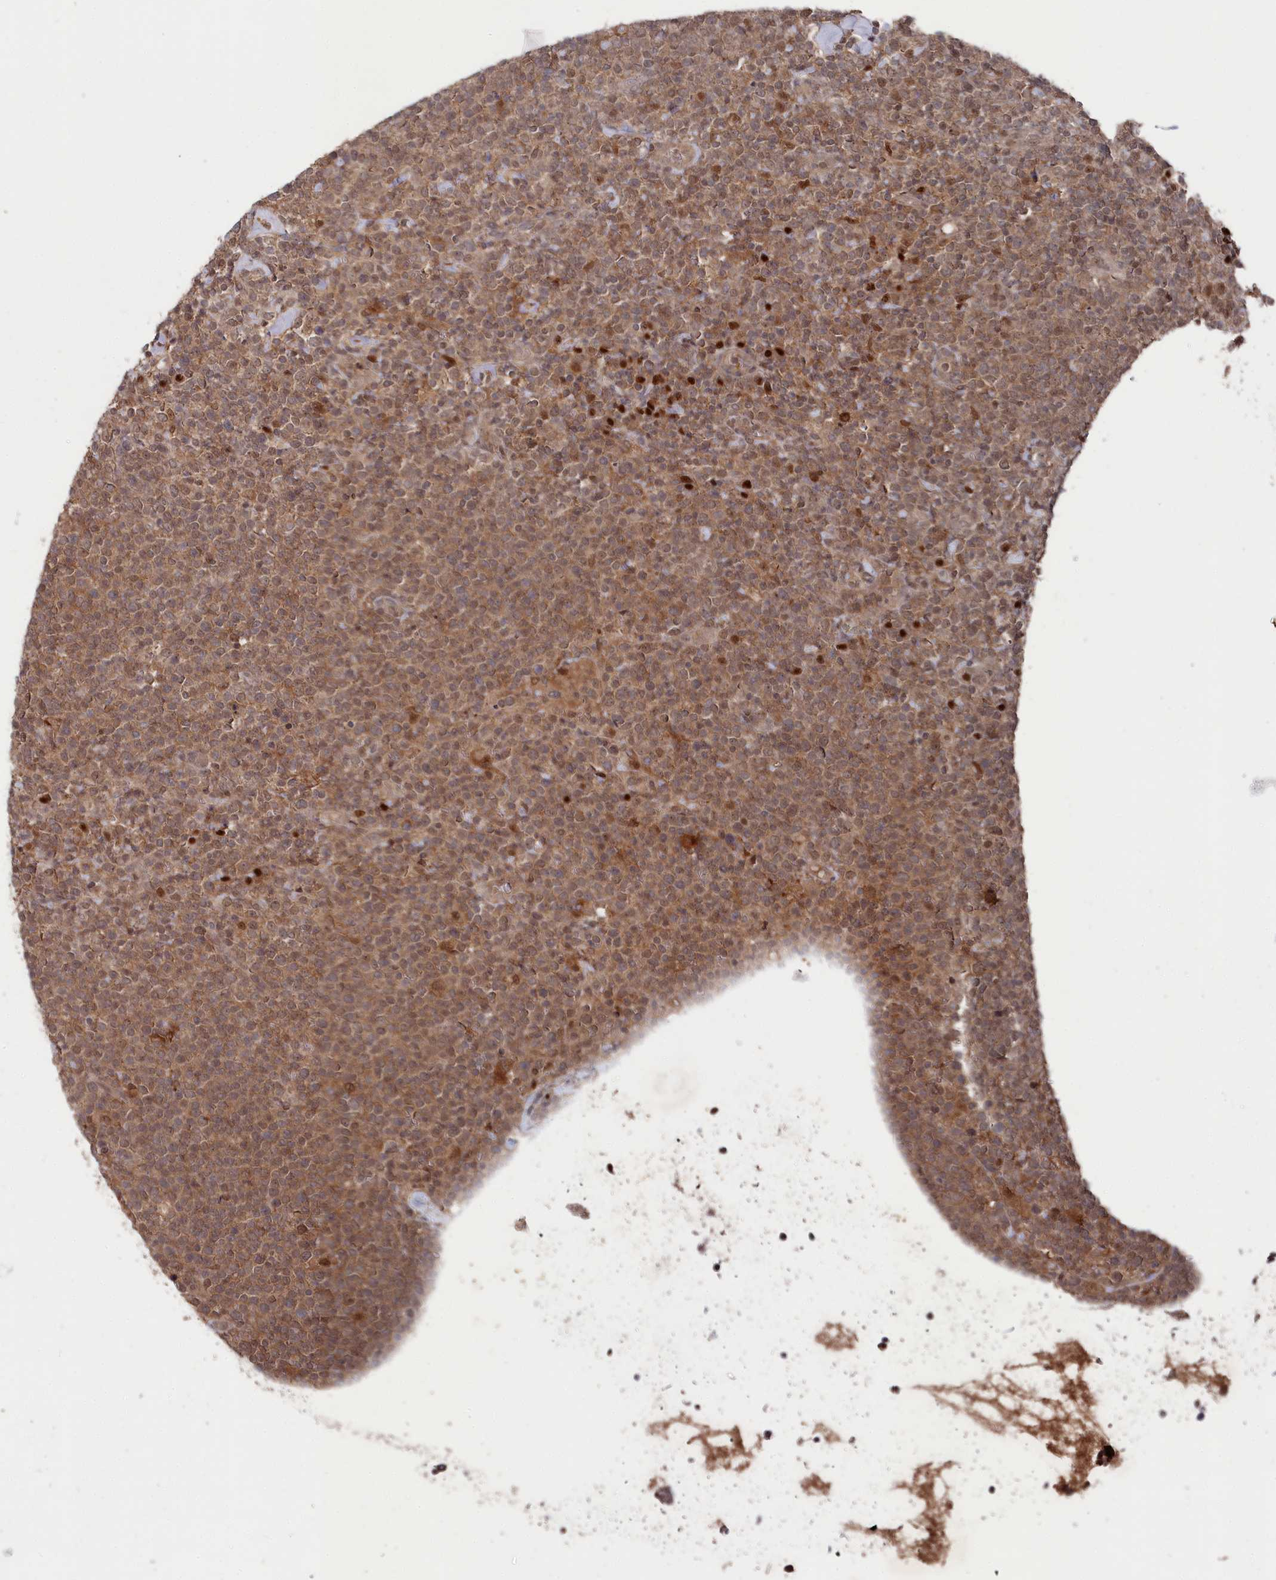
{"staining": {"intensity": "moderate", "quantity": ">75%", "location": "cytoplasmic/membranous,nuclear"}, "tissue": "lymphoma", "cell_type": "Tumor cells", "image_type": "cancer", "snomed": [{"axis": "morphology", "description": "Malignant lymphoma, non-Hodgkin's type, High grade"}, {"axis": "topography", "description": "Lymph node"}], "caption": "Human lymphoma stained for a protein (brown) demonstrates moderate cytoplasmic/membranous and nuclear positive staining in approximately >75% of tumor cells.", "gene": "BORCS7", "patient": {"sex": "male", "age": 61}}